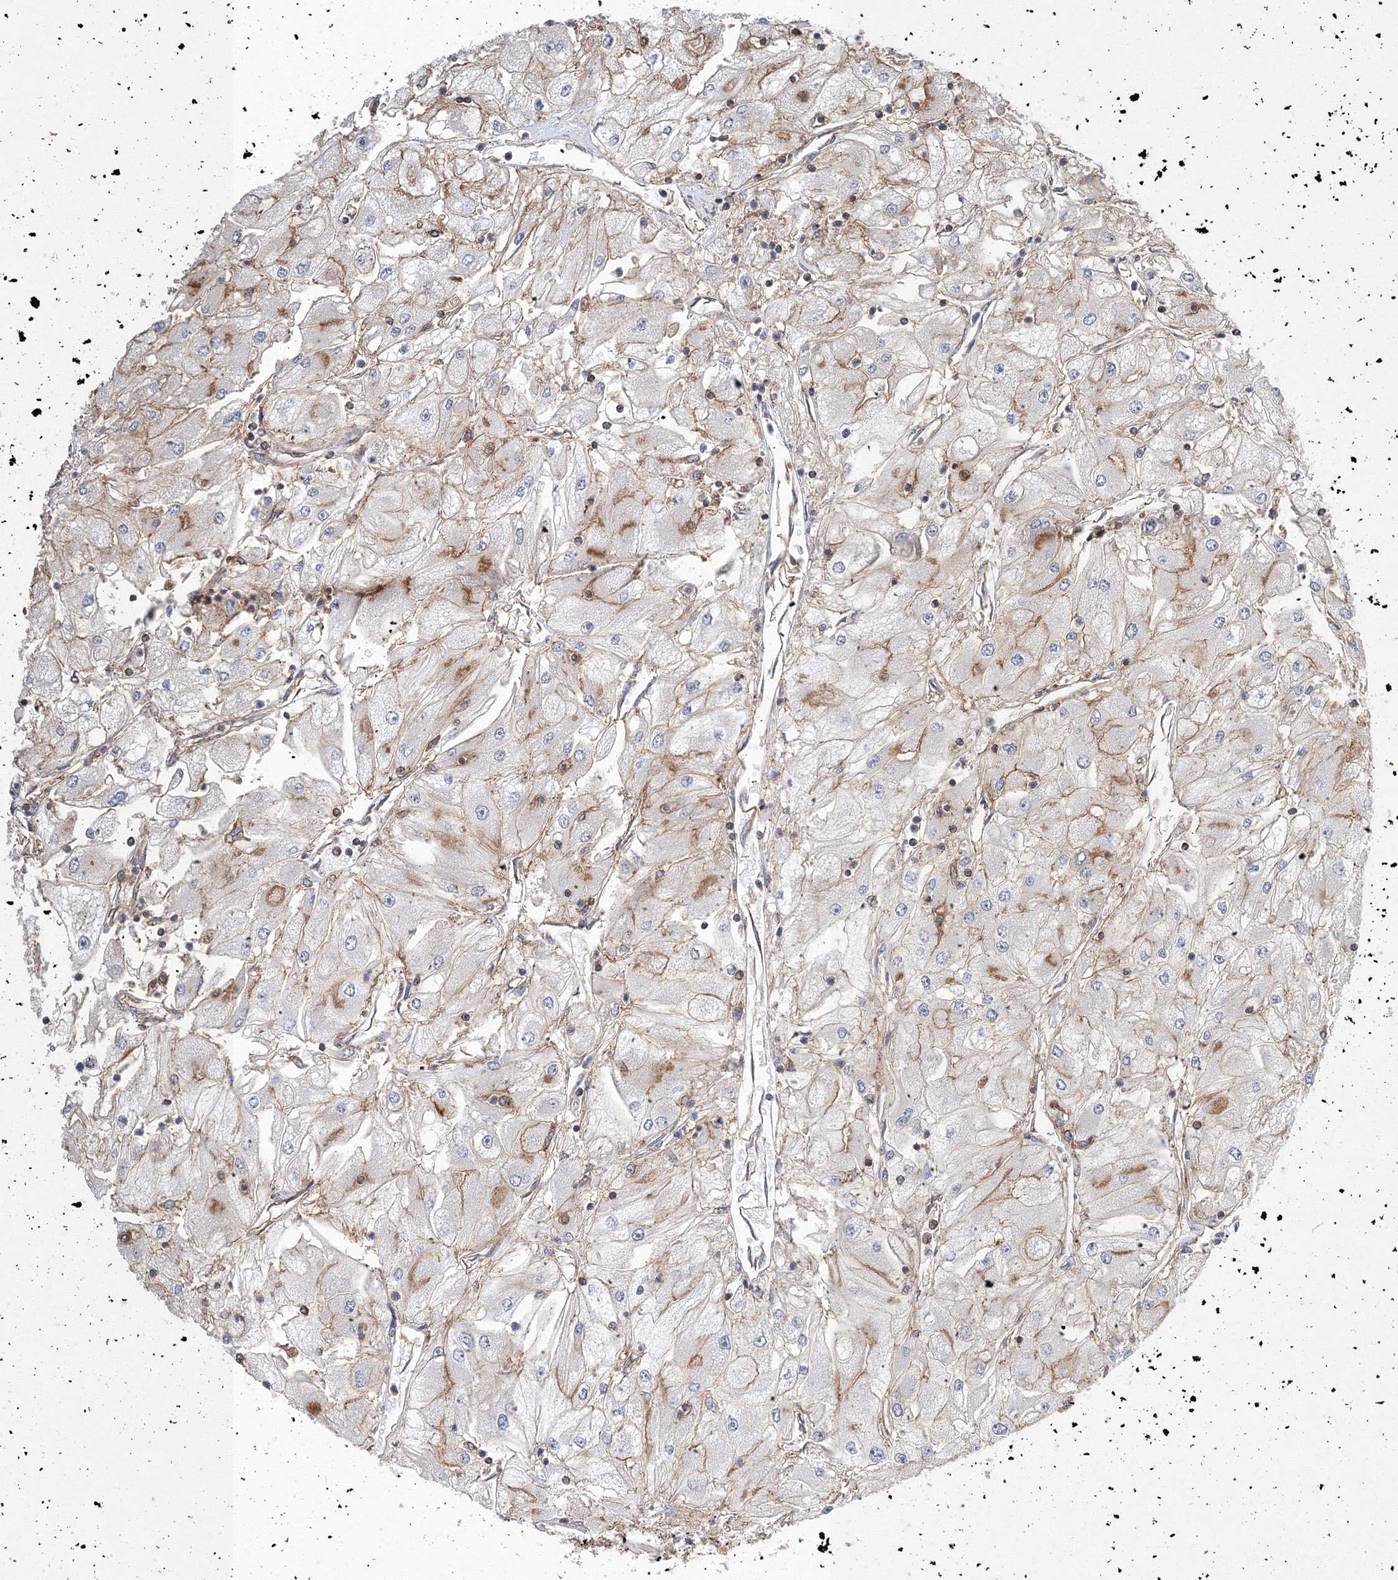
{"staining": {"intensity": "moderate", "quantity": ">75%", "location": "cytoplasmic/membranous"}, "tissue": "renal cancer", "cell_type": "Tumor cells", "image_type": "cancer", "snomed": [{"axis": "morphology", "description": "Adenocarcinoma, NOS"}, {"axis": "topography", "description": "Kidney"}], "caption": "Protein expression by IHC exhibits moderate cytoplasmic/membranous positivity in about >75% of tumor cells in renal cancer (adenocarcinoma). Ihc stains the protein in brown and the nuclei are stained blue.", "gene": "AASDH", "patient": {"sex": "male", "age": 80}}